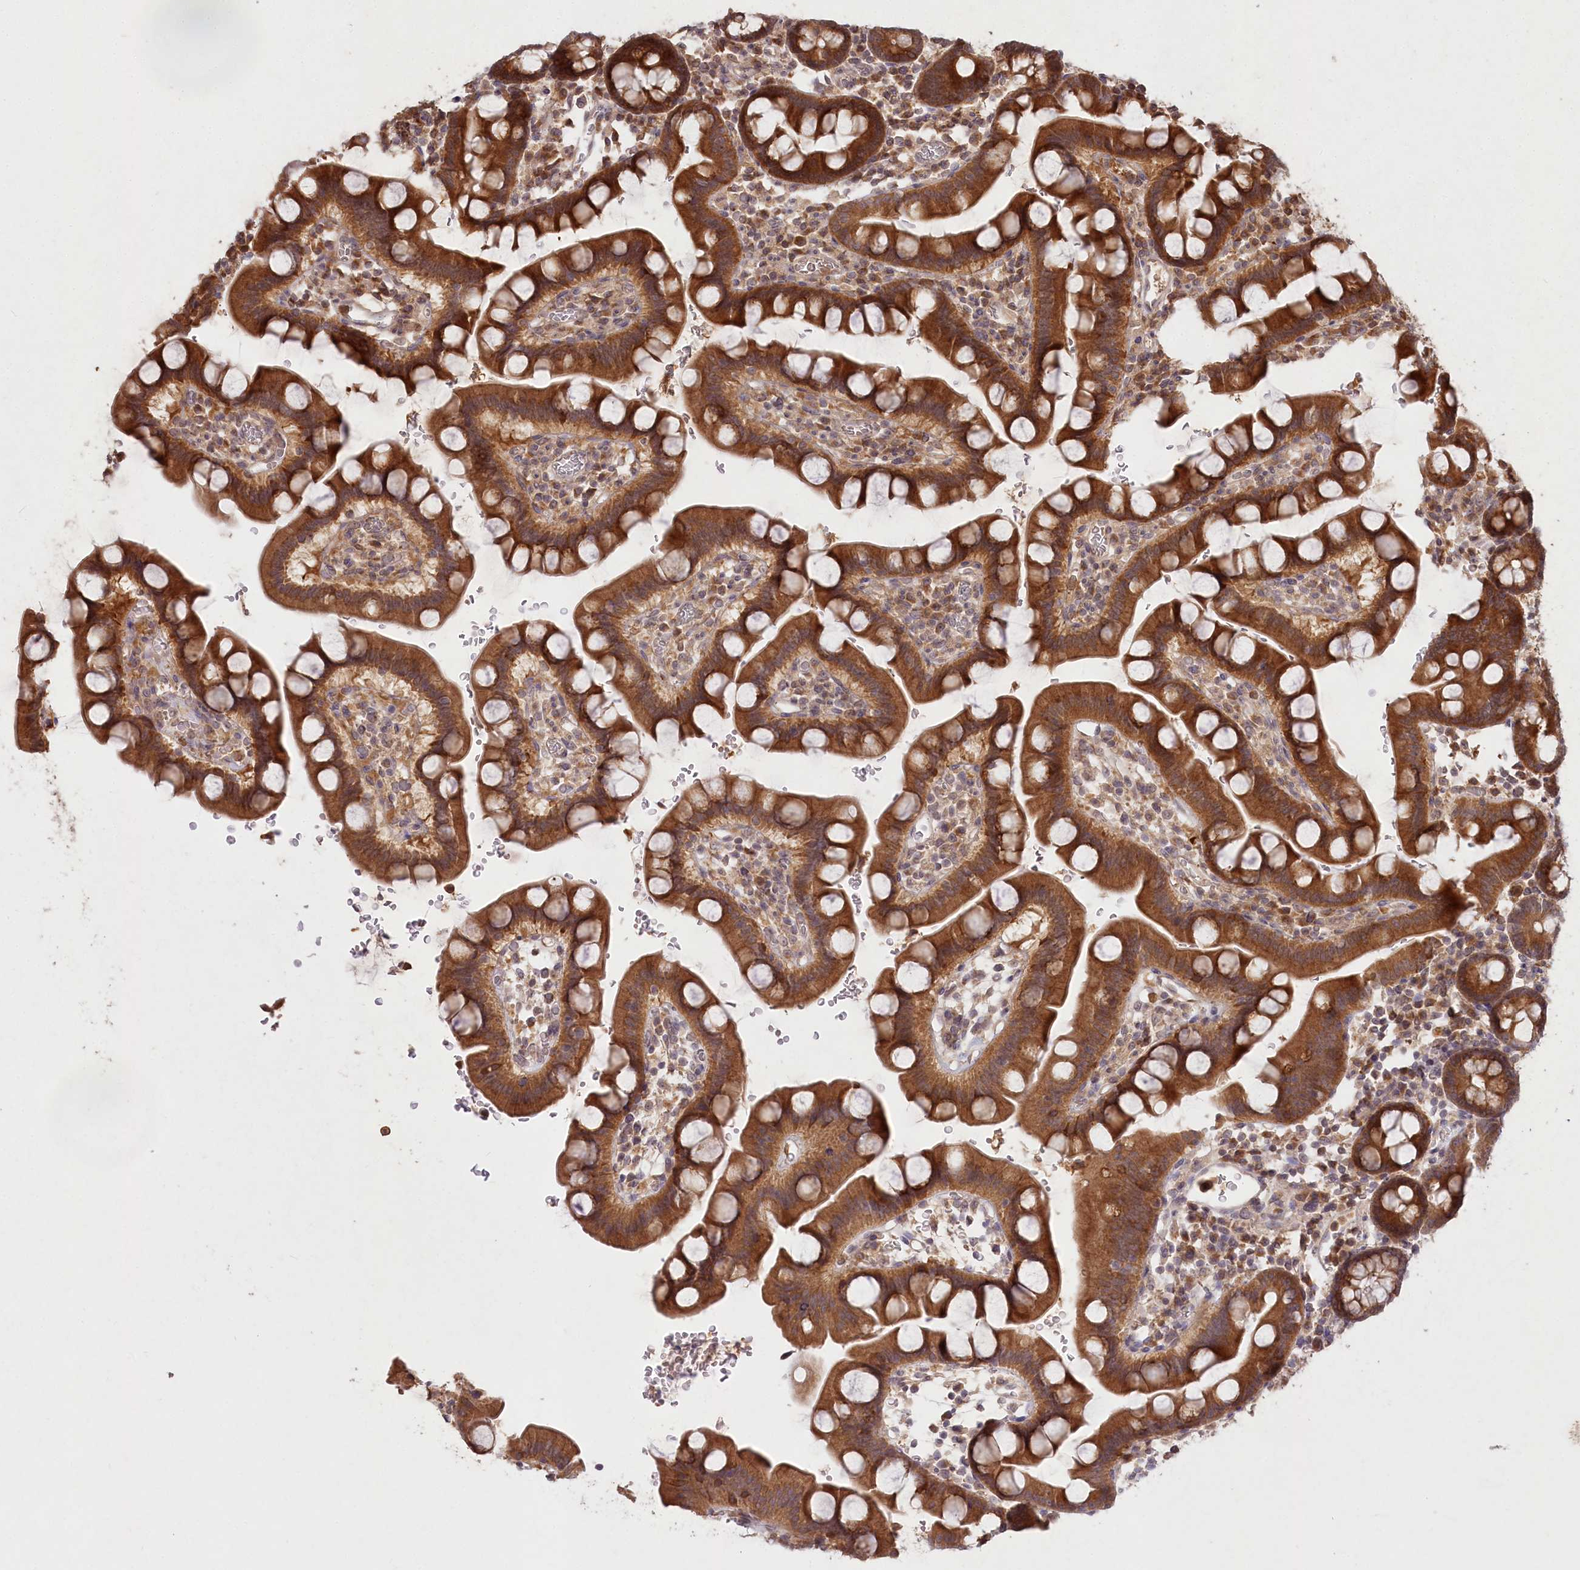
{"staining": {"intensity": "strong", "quantity": ">75%", "location": "cytoplasmic/membranous"}, "tissue": "small intestine", "cell_type": "Glandular cells", "image_type": "normal", "snomed": [{"axis": "morphology", "description": "Normal tissue, NOS"}, {"axis": "topography", "description": "Stomach, upper"}, {"axis": "topography", "description": "Stomach, lower"}, {"axis": "topography", "description": "Small intestine"}], "caption": "Brown immunohistochemical staining in normal human small intestine displays strong cytoplasmic/membranous positivity in approximately >75% of glandular cells. The protein is stained brown, and the nuclei are stained in blue (DAB (3,3'-diaminobenzidine) IHC with brightfield microscopy, high magnification).", "gene": "IRAK1BP1", "patient": {"sex": "male", "age": 68}}